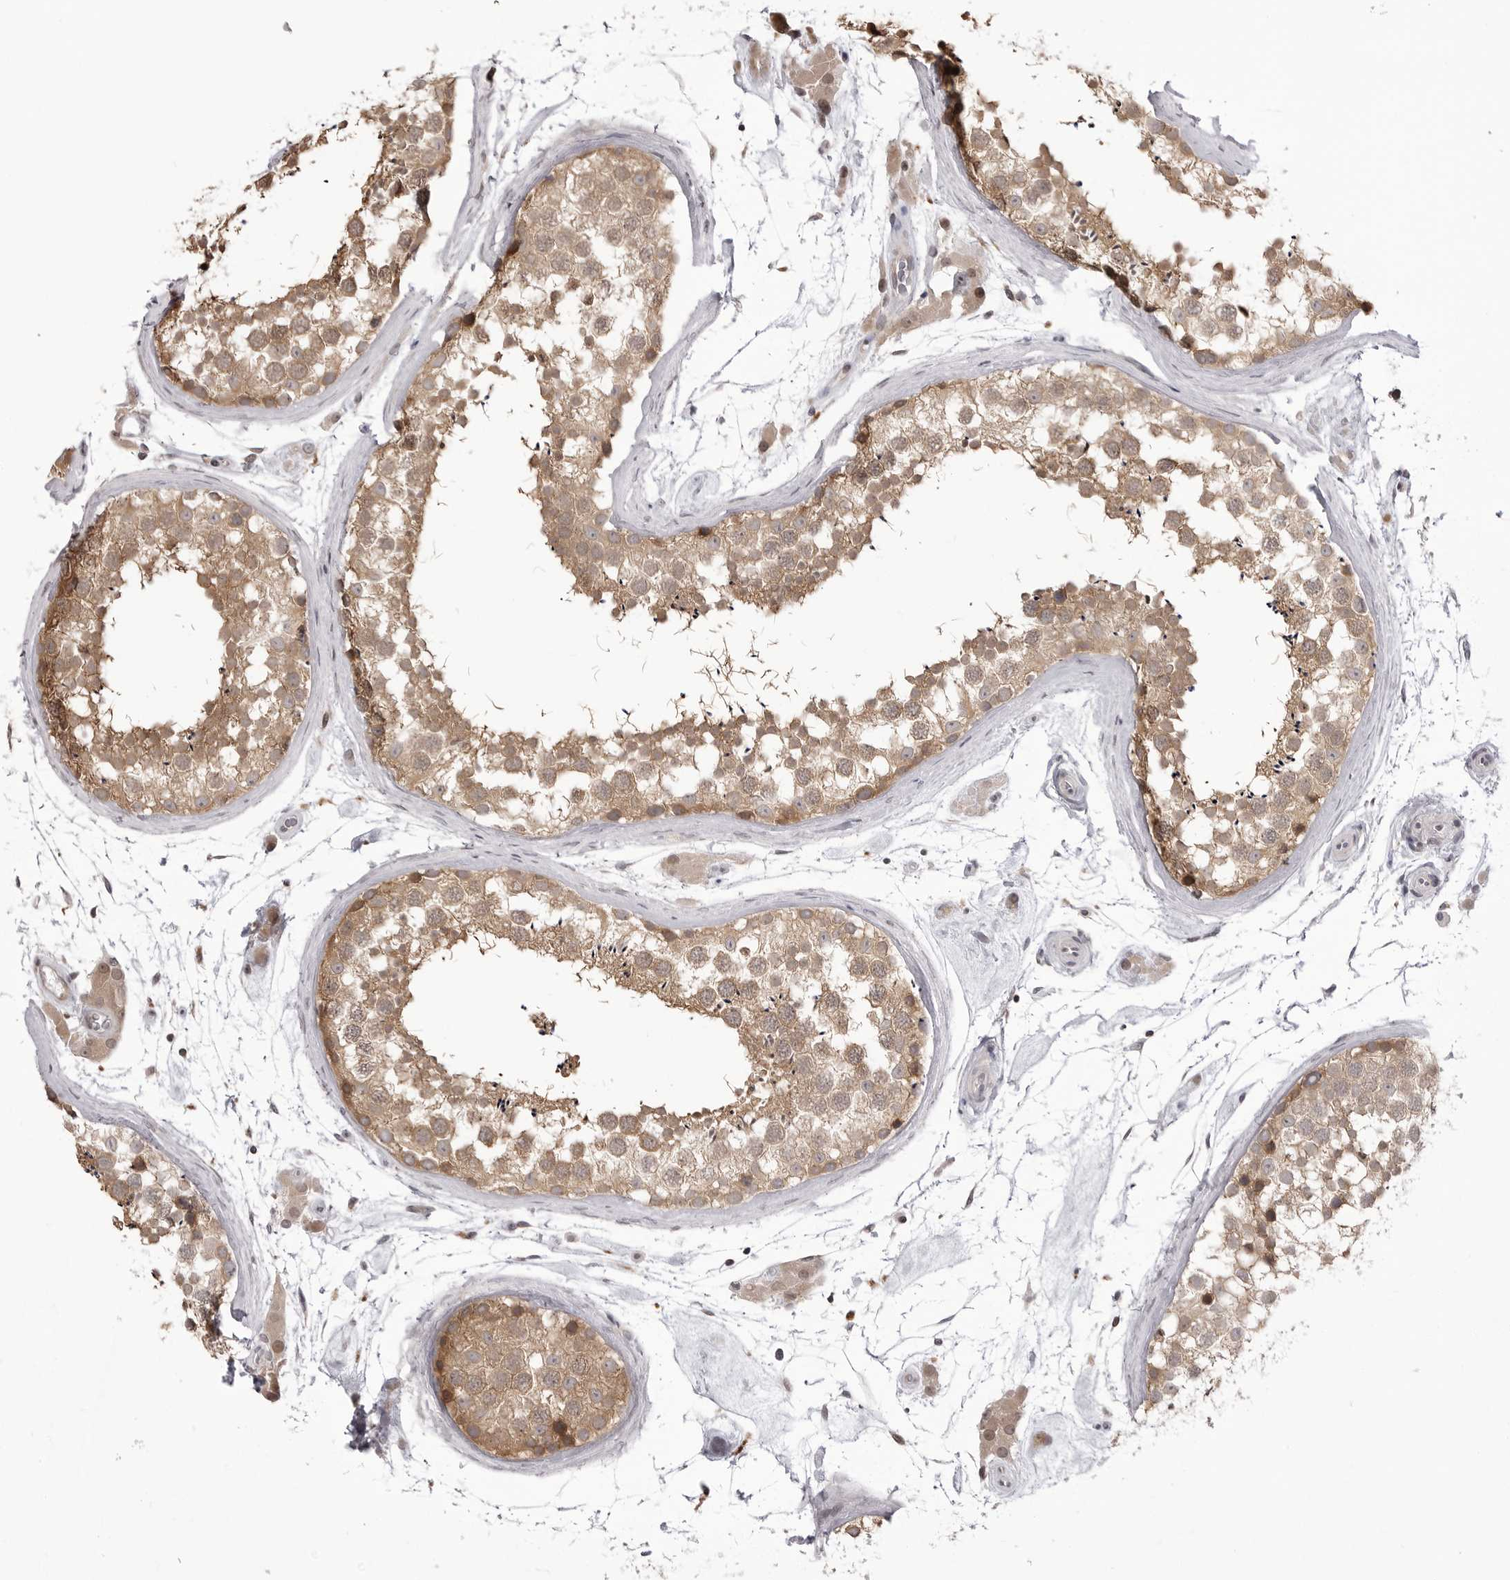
{"staining": {"intensity": "moderate", "quantity": ">75%", "location": "cytoplasmic/membranous"}, "tissue": "testis", "cell_type": "Cells in seminiferous ducts", "image_type": "normal", "snomed": [{"axis": "morphology", "description": "Normal tissue, NOS"}, {"axis": "topography", "description": "Testis"}], "caption": "Immunohistochemistry histopathology image of benign testis: testis stained using immunohistochemistry shows medium levels of moderate protein expression localized specifically in the cytoplasmic/membranous of cells in seminiferous ducts, appearing as a cytoplasmic/membranous brown color.", "gene": "PTK2B", "patient": {"sex": "male", "age": 46}}